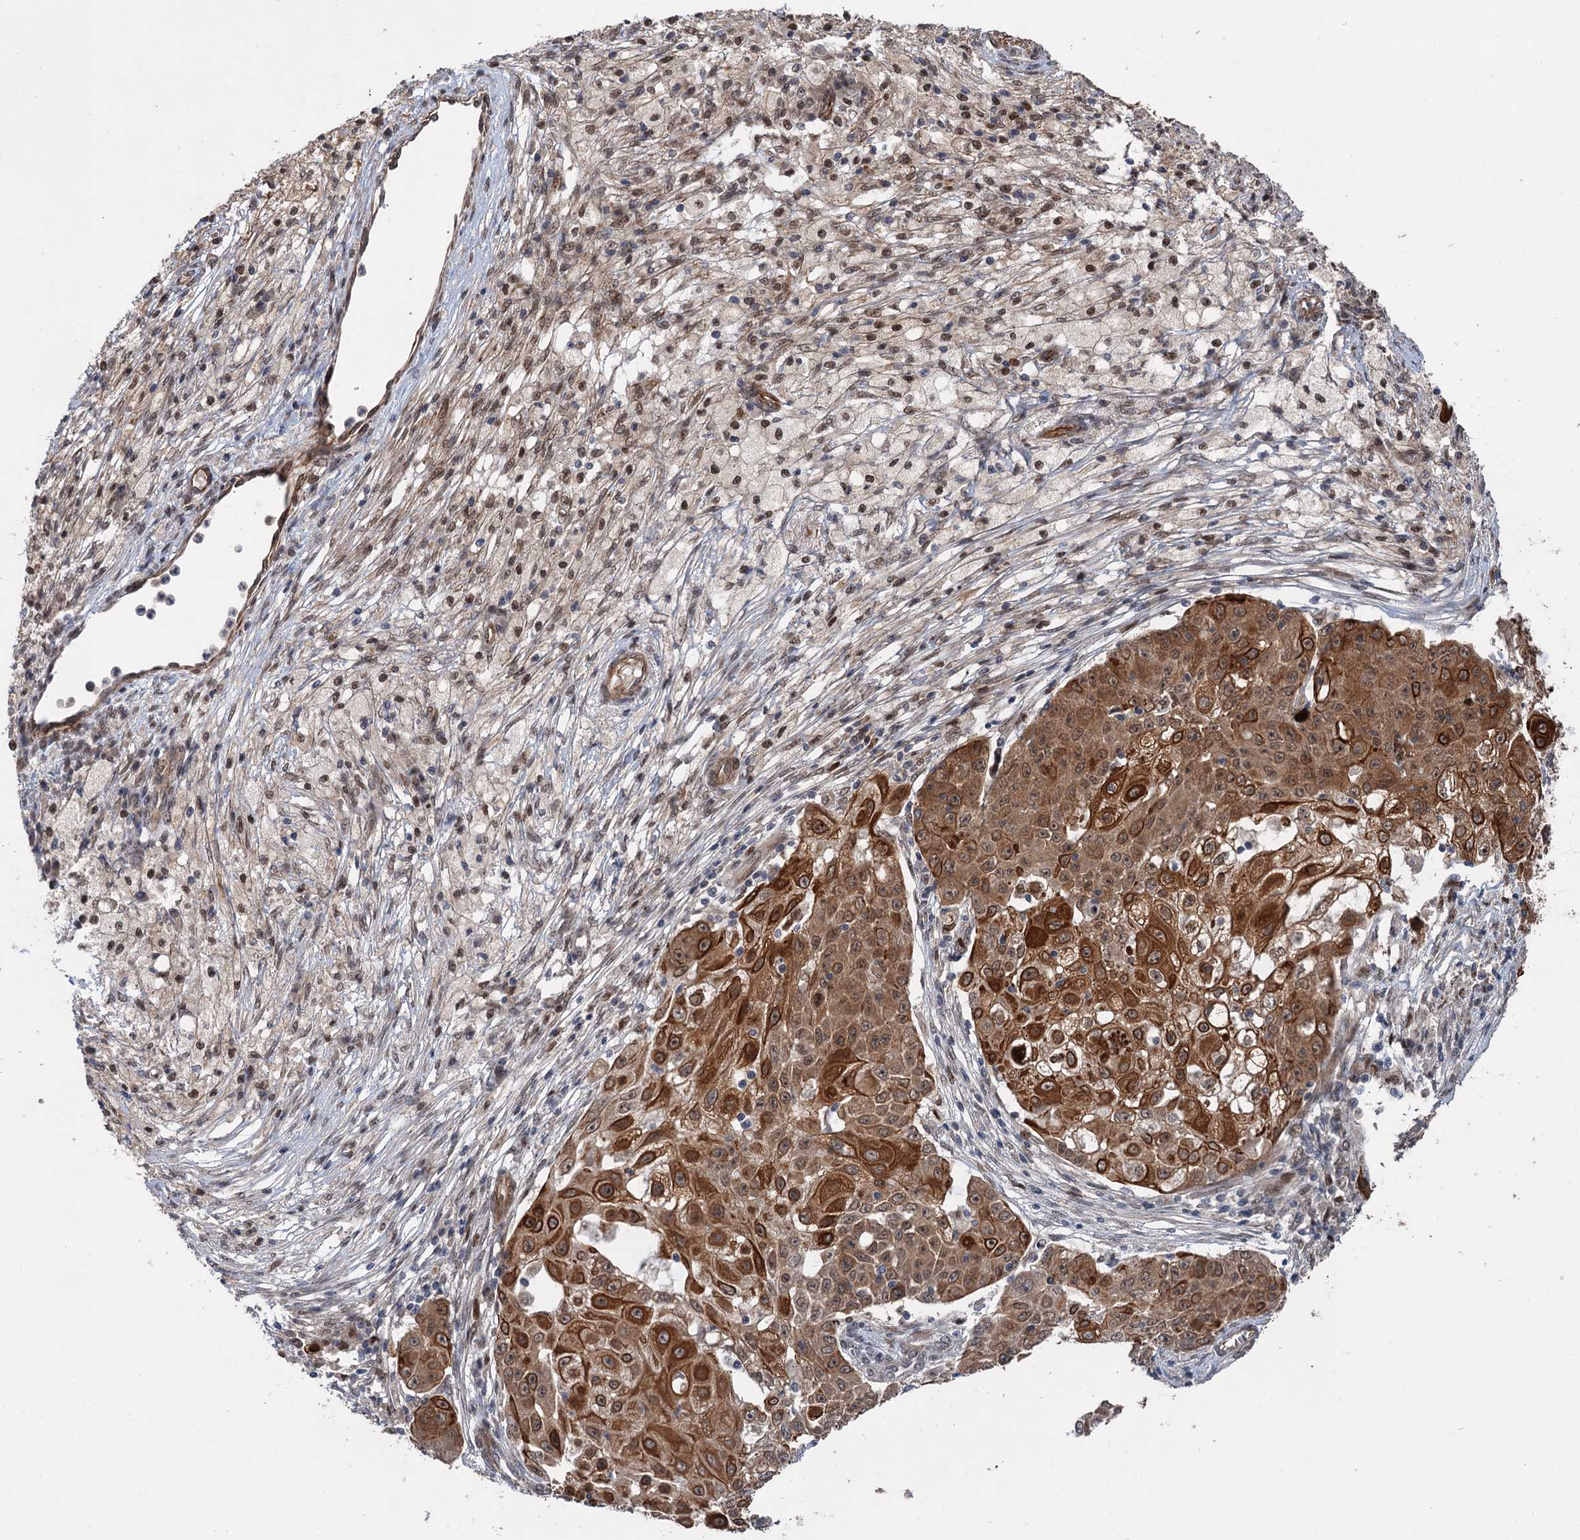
{"staining": {"intensity": "strong", "quantity": ">75%", "location": "cytoplasmic/membranous"}, "tissue": "ovarian cancer", "cell_type": "Tumor cells", "image_type": "cancer", "snomed": [{"axis": "morphology", "description": "Carcinoma, endometroid"}, {"axis": "topography", "description": "Ovary"}], "caption": "Ovarian cancer was stained to show a protein in brown. There is high levels of strong cytoplasmic/membranous expression in about >75% of tumor cells.", "gene": "TTC31", "patient": {"sex": "female", "age": 42}}